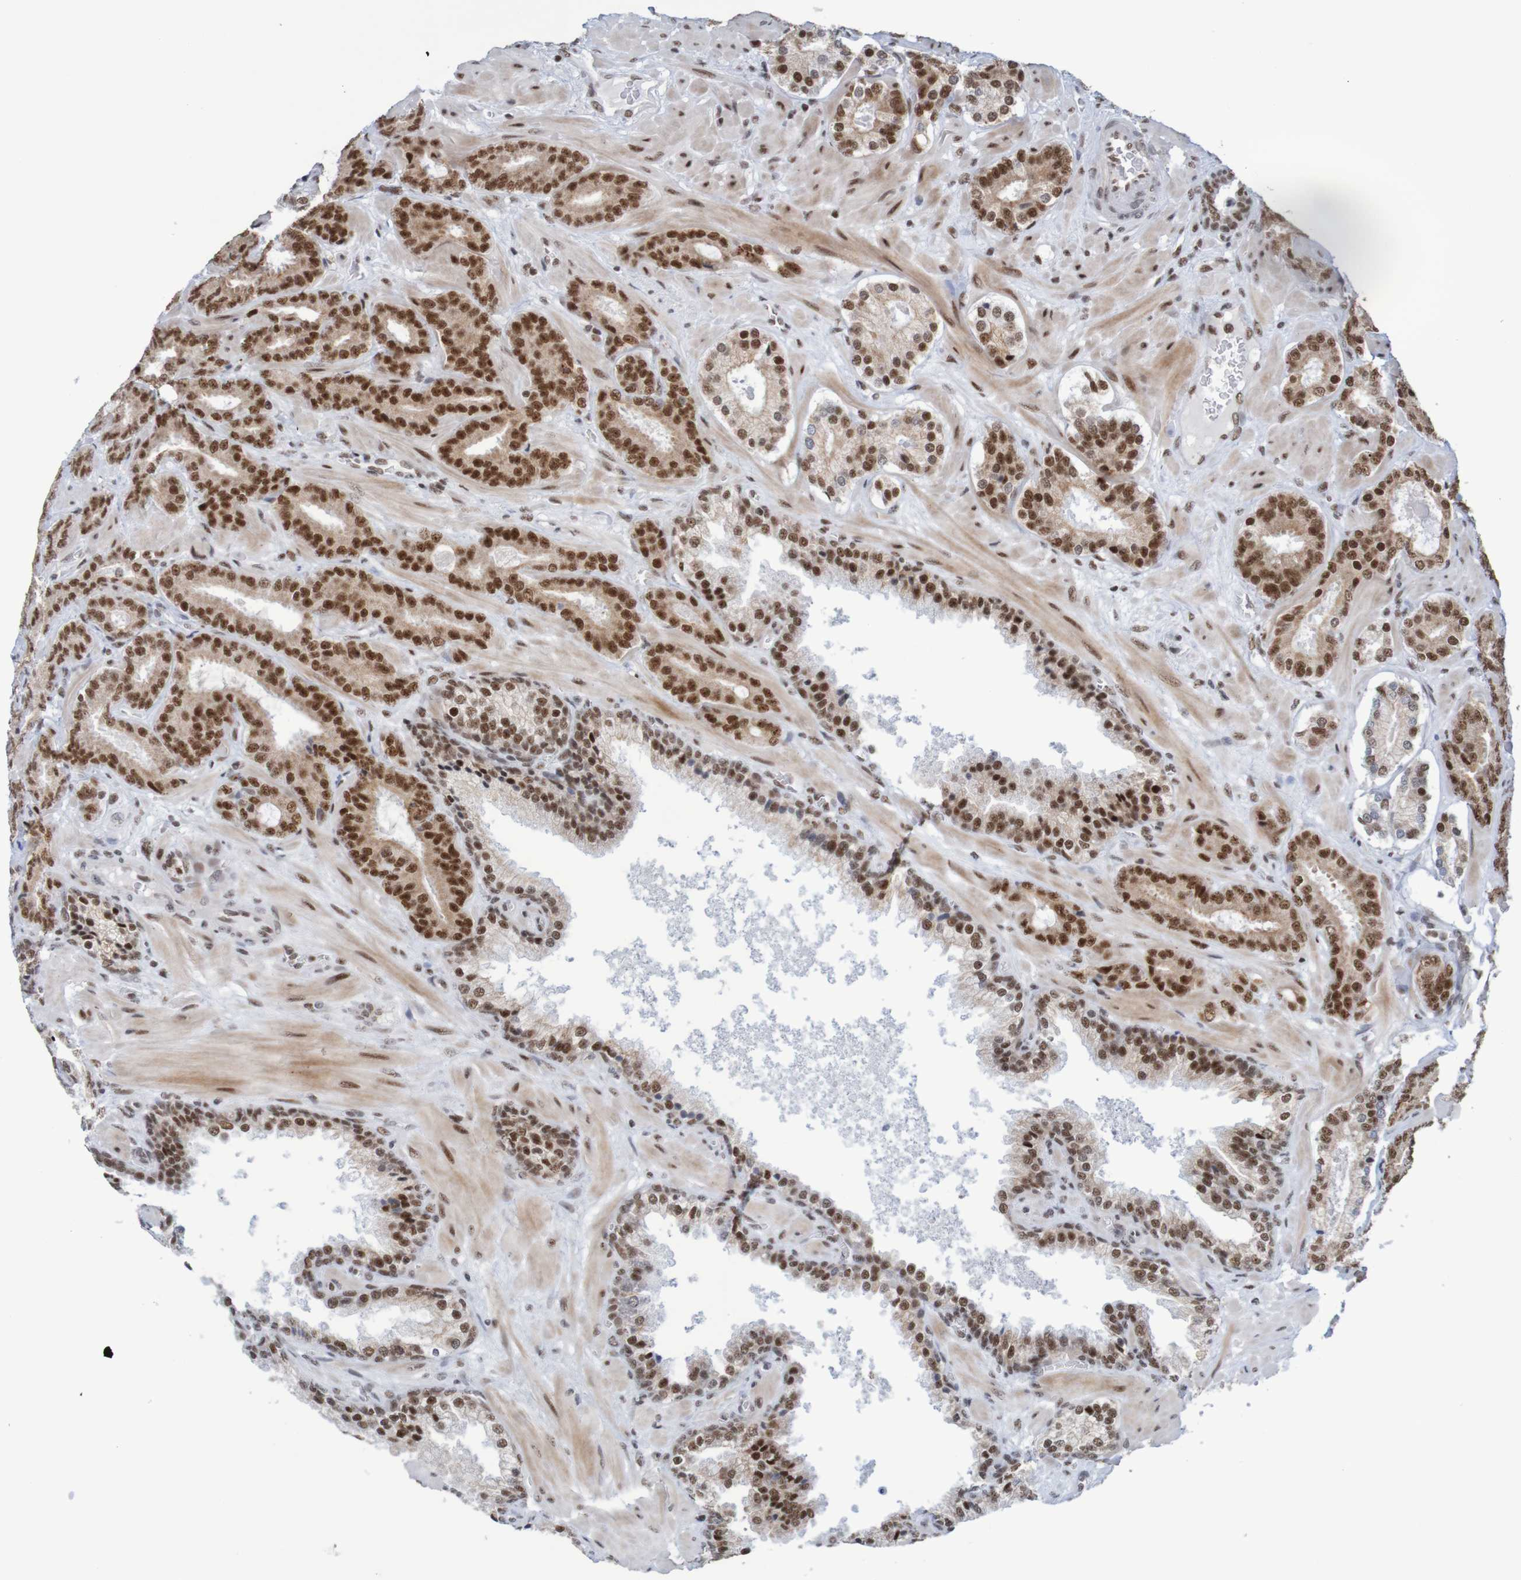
{"staining": {"intensity": "strong", "quantity": ">75%", "location": "nuclear"}, "tissue": "prostate cancer", "cell_type": "Tumor cells", "image_type": "cancer", "snomed": [{"axis": "morphology", "description": "Adenocarcinoma, Low grade"}, {"axis": "topography", "description": "Prostate"}], "caption": "A high-resolution micrograph shows immunohistochemistry (IHC) staining of prostate cancer (adenocarcinoma (low-grade)), which demonstrates strong nuclear positivity in about >75% of tumor cells.", "gene": "THRAP3", "patient": {"sex": "male", "age": 63}}